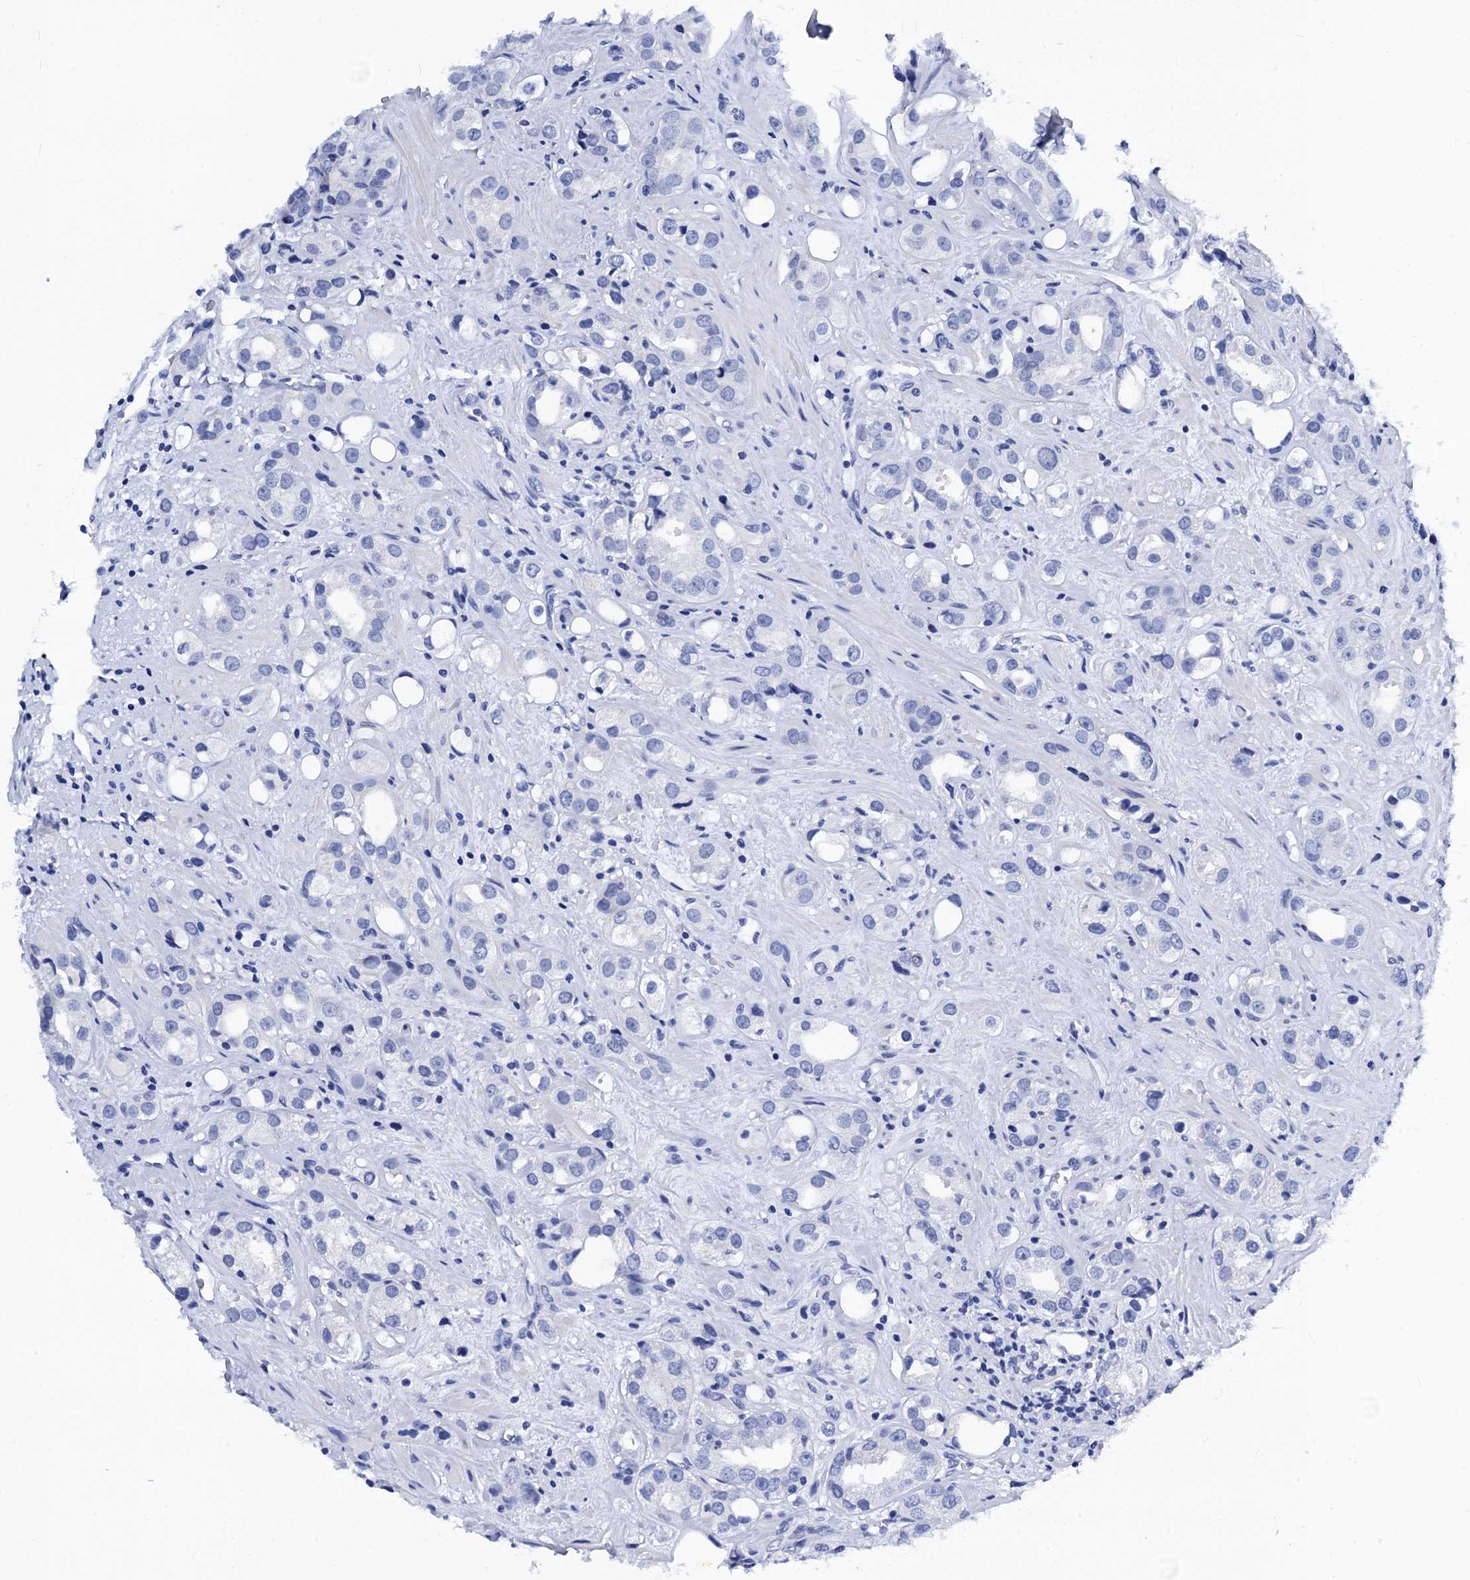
{"staining": {"intensity": "negative", "quantity": "none", "location": "none"}, "tissue": "prostate cancer", "cell_type": "Tumor cells", "image_type": "cancer", "snomed": [{"axis": "morphology", "description": "Adenocarcinoma, NOS"}, {"axis": "topography", "description": "Prostate"}], "caption": "Human prostate adenocarcinoma stained for a protein using immunohistochemistry shows no staining in tumor cells.", "gene": "MYBPC3", "patient": {"sex": "male", "age": 79}}